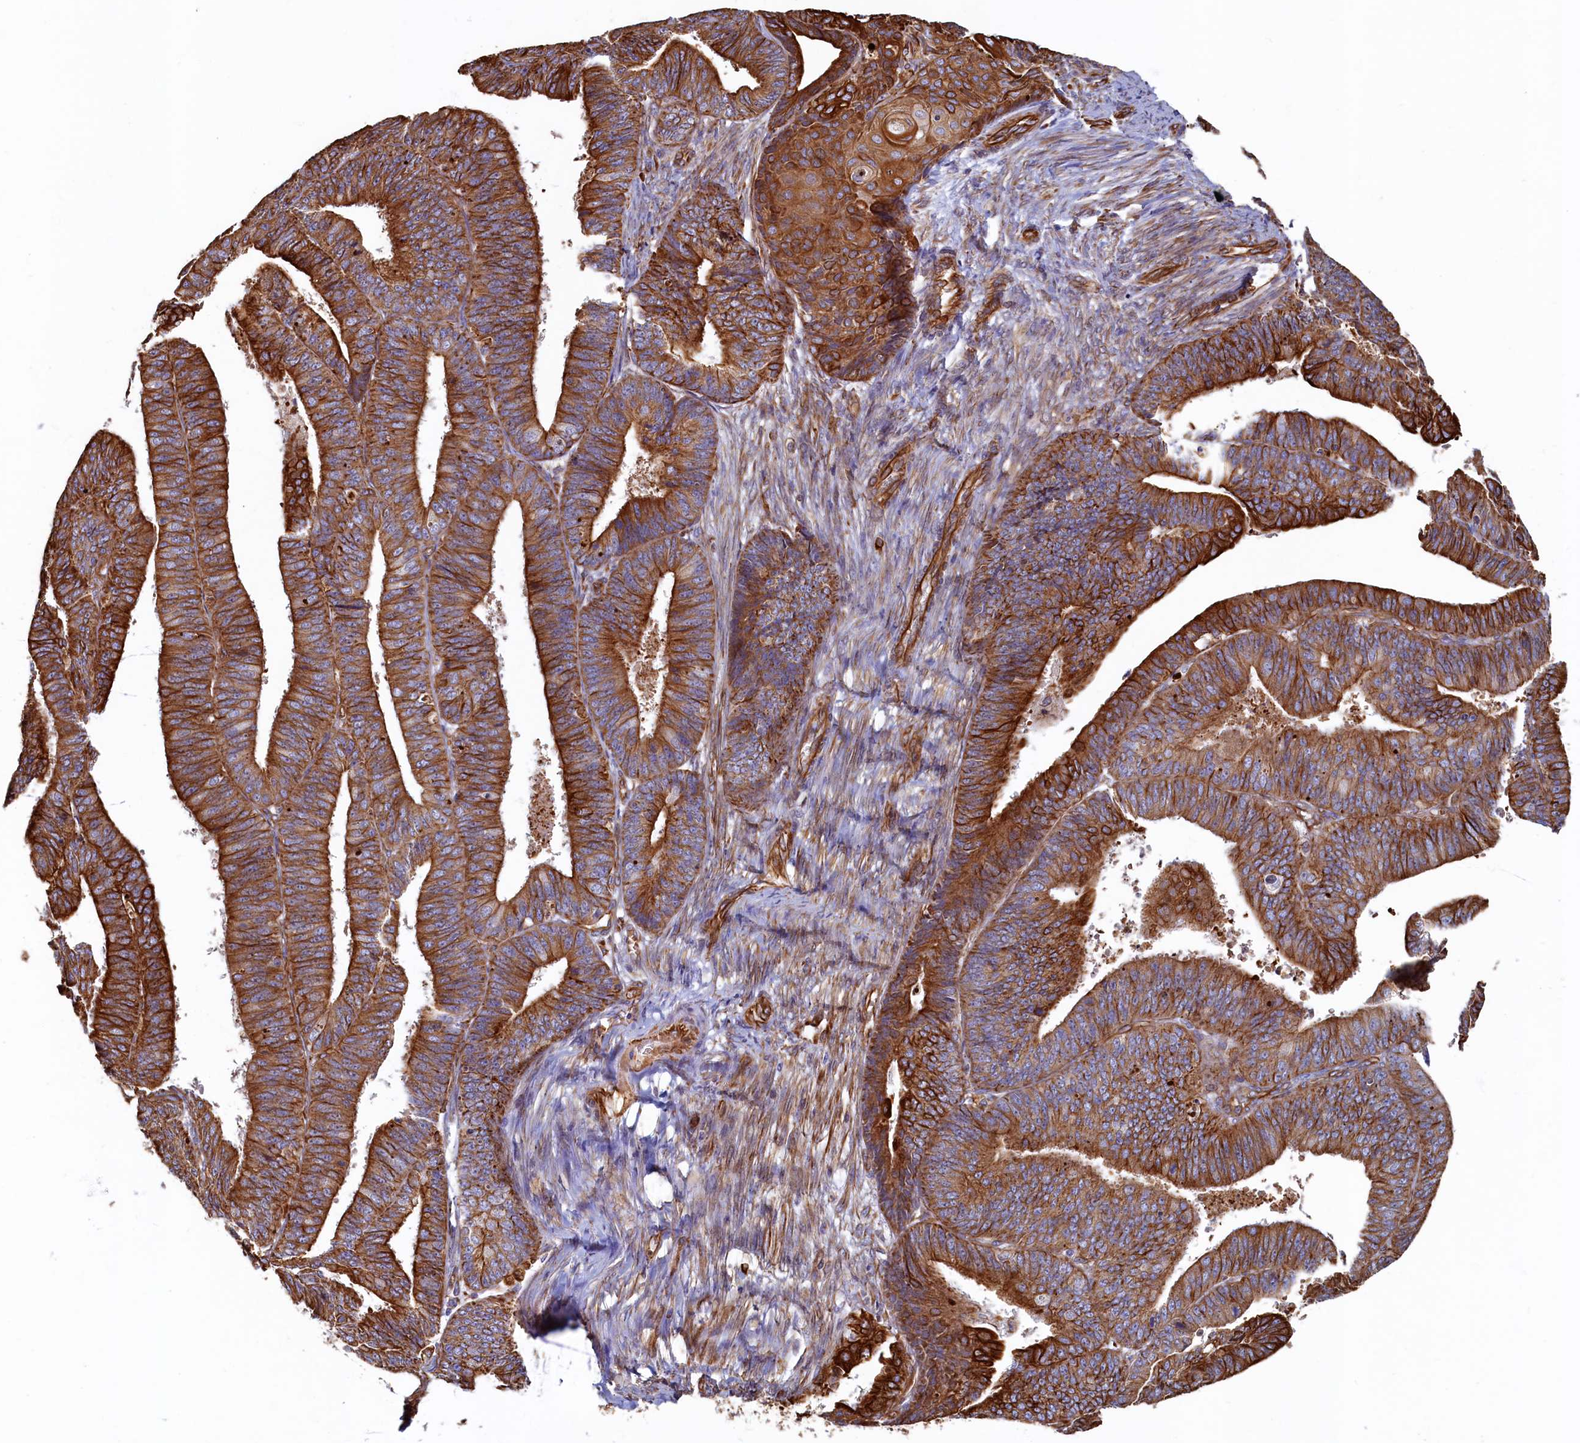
{"staining": {"intensity": "strong", "quantity": ">75%", "location": "cytoplasmic/membranous"}, "tissue": "endometrial cancer", "cell_type": "Tumor cells", "image_type": "cancer", "snomed": [{"axis": "morphology", "description": "Adenocarcinoma, NOS"}, {"axis": "topography", "description": "Endometrium"}], "caption": "Tumor cells demonstrate strong cytoplasmic/membranous positivity in about >75% of cells in endometrial cancer (adenocarcinoma). The protein is stained brown, and the nuclei are stained in blue (DAB IHC with brightfield microscopy, high magnification).", "gene": "LRRC57", "patient": {"sex": "female", "age": 73}}